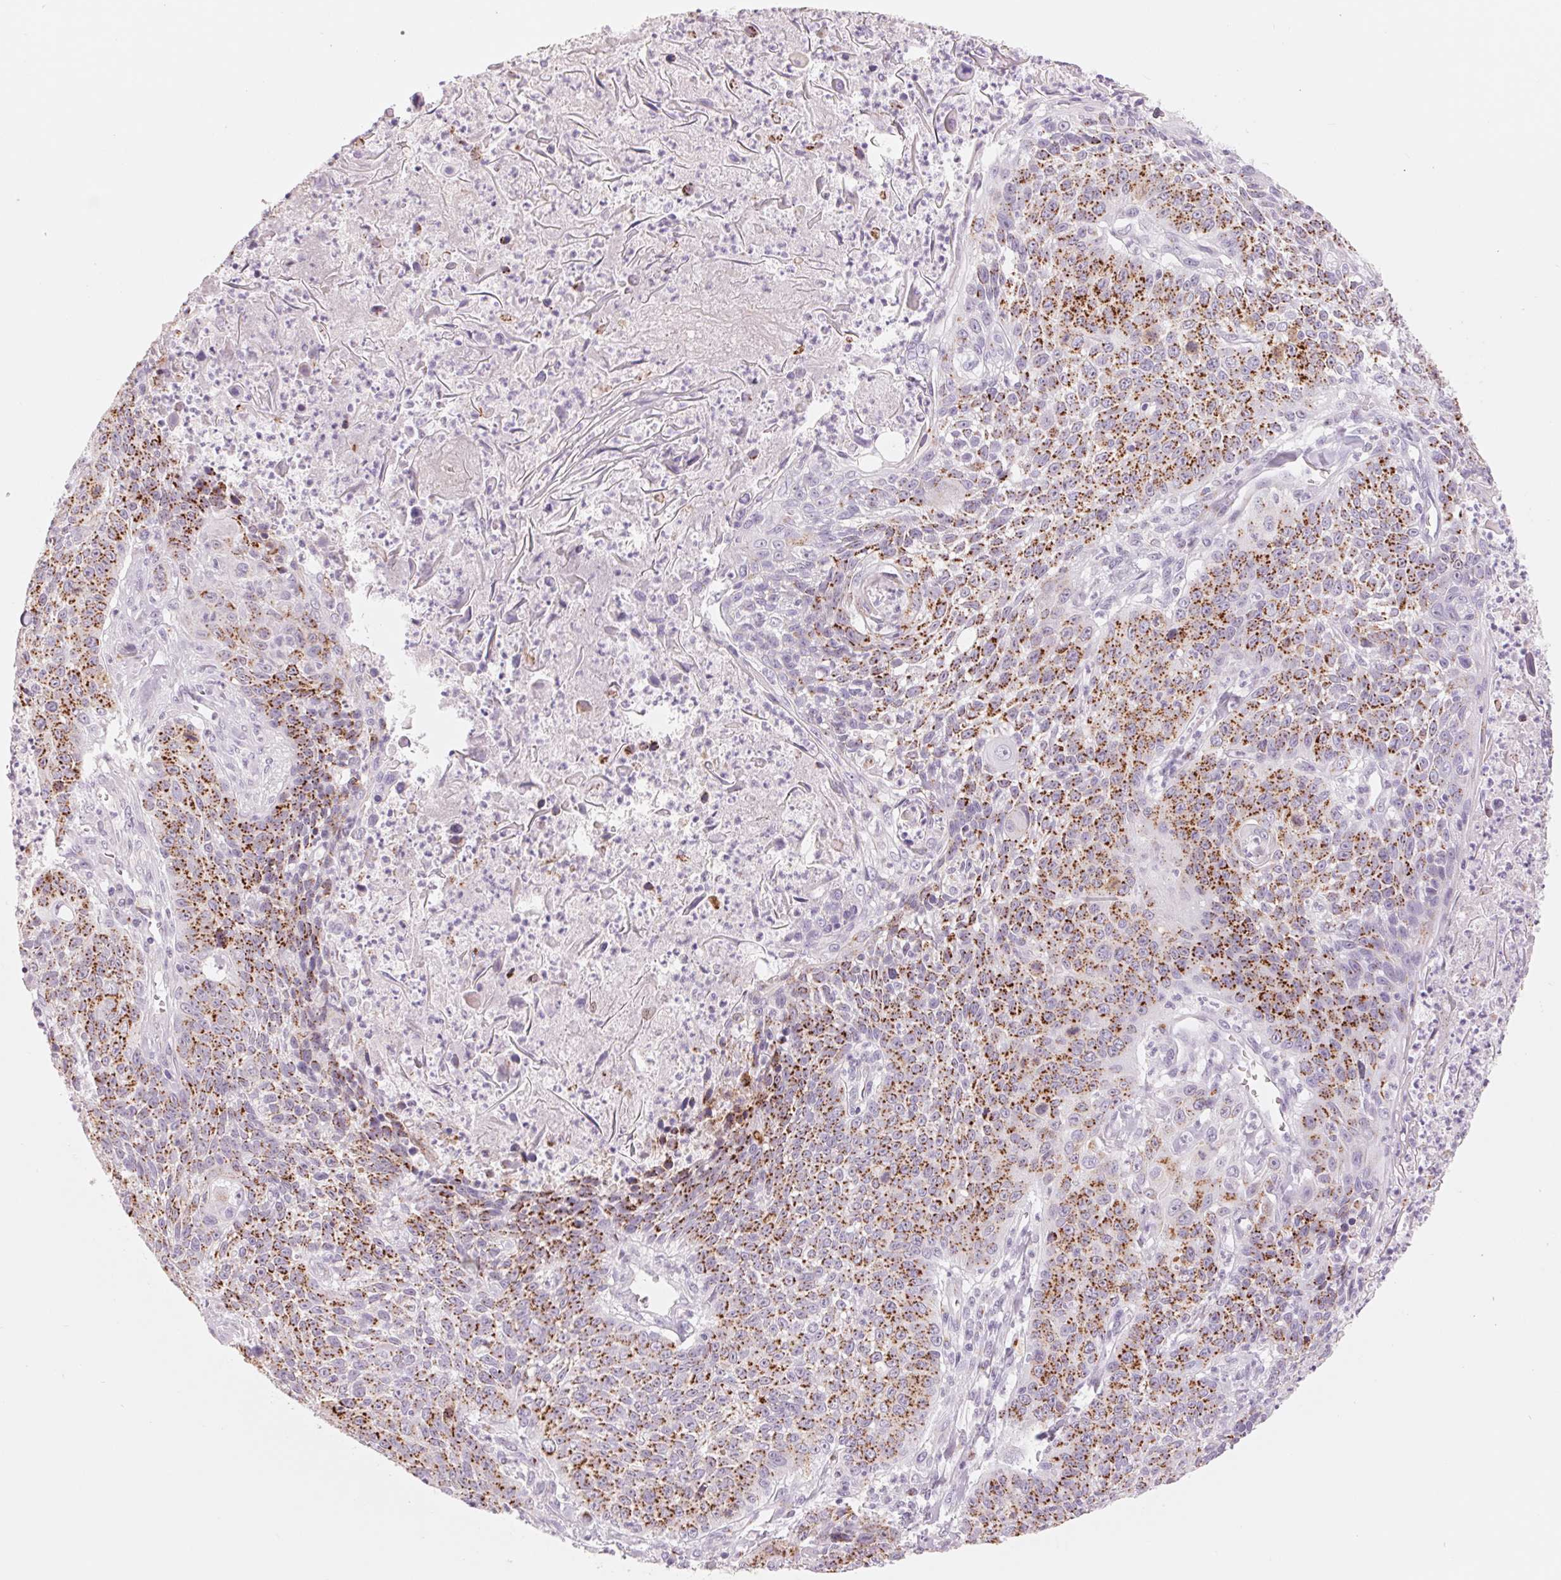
{"staining": {"intensity": "strong", "quantity": ">75%", "location": "cytoplasmic/membranous"}, "tissue": "lung cancer", "cell_type": "Tumor cells", "image_type": "cancer", "snomed": [{"axis": "morphology", "description": "Squamous cell carcinoma, NOS"}, {"axis": "morphology", "description": "Squamous cell carcinoma, metastatic, NOS"}, {"axis": "topography", "description": "Lung"}, {"axis": "topography", "description": "Pleura, NOS"}], "caption": "Protein positivity by immunohistochemistry demonstrates strong cytoplasmic/membranous expression in about >75% of tumor cells in lung cancer (squamous cell carcinoma). (DAB IHC with brightfield microscopy, high magnification).", "gene": "GALNT7", "patient": {"sex": "male", "age": 72}}